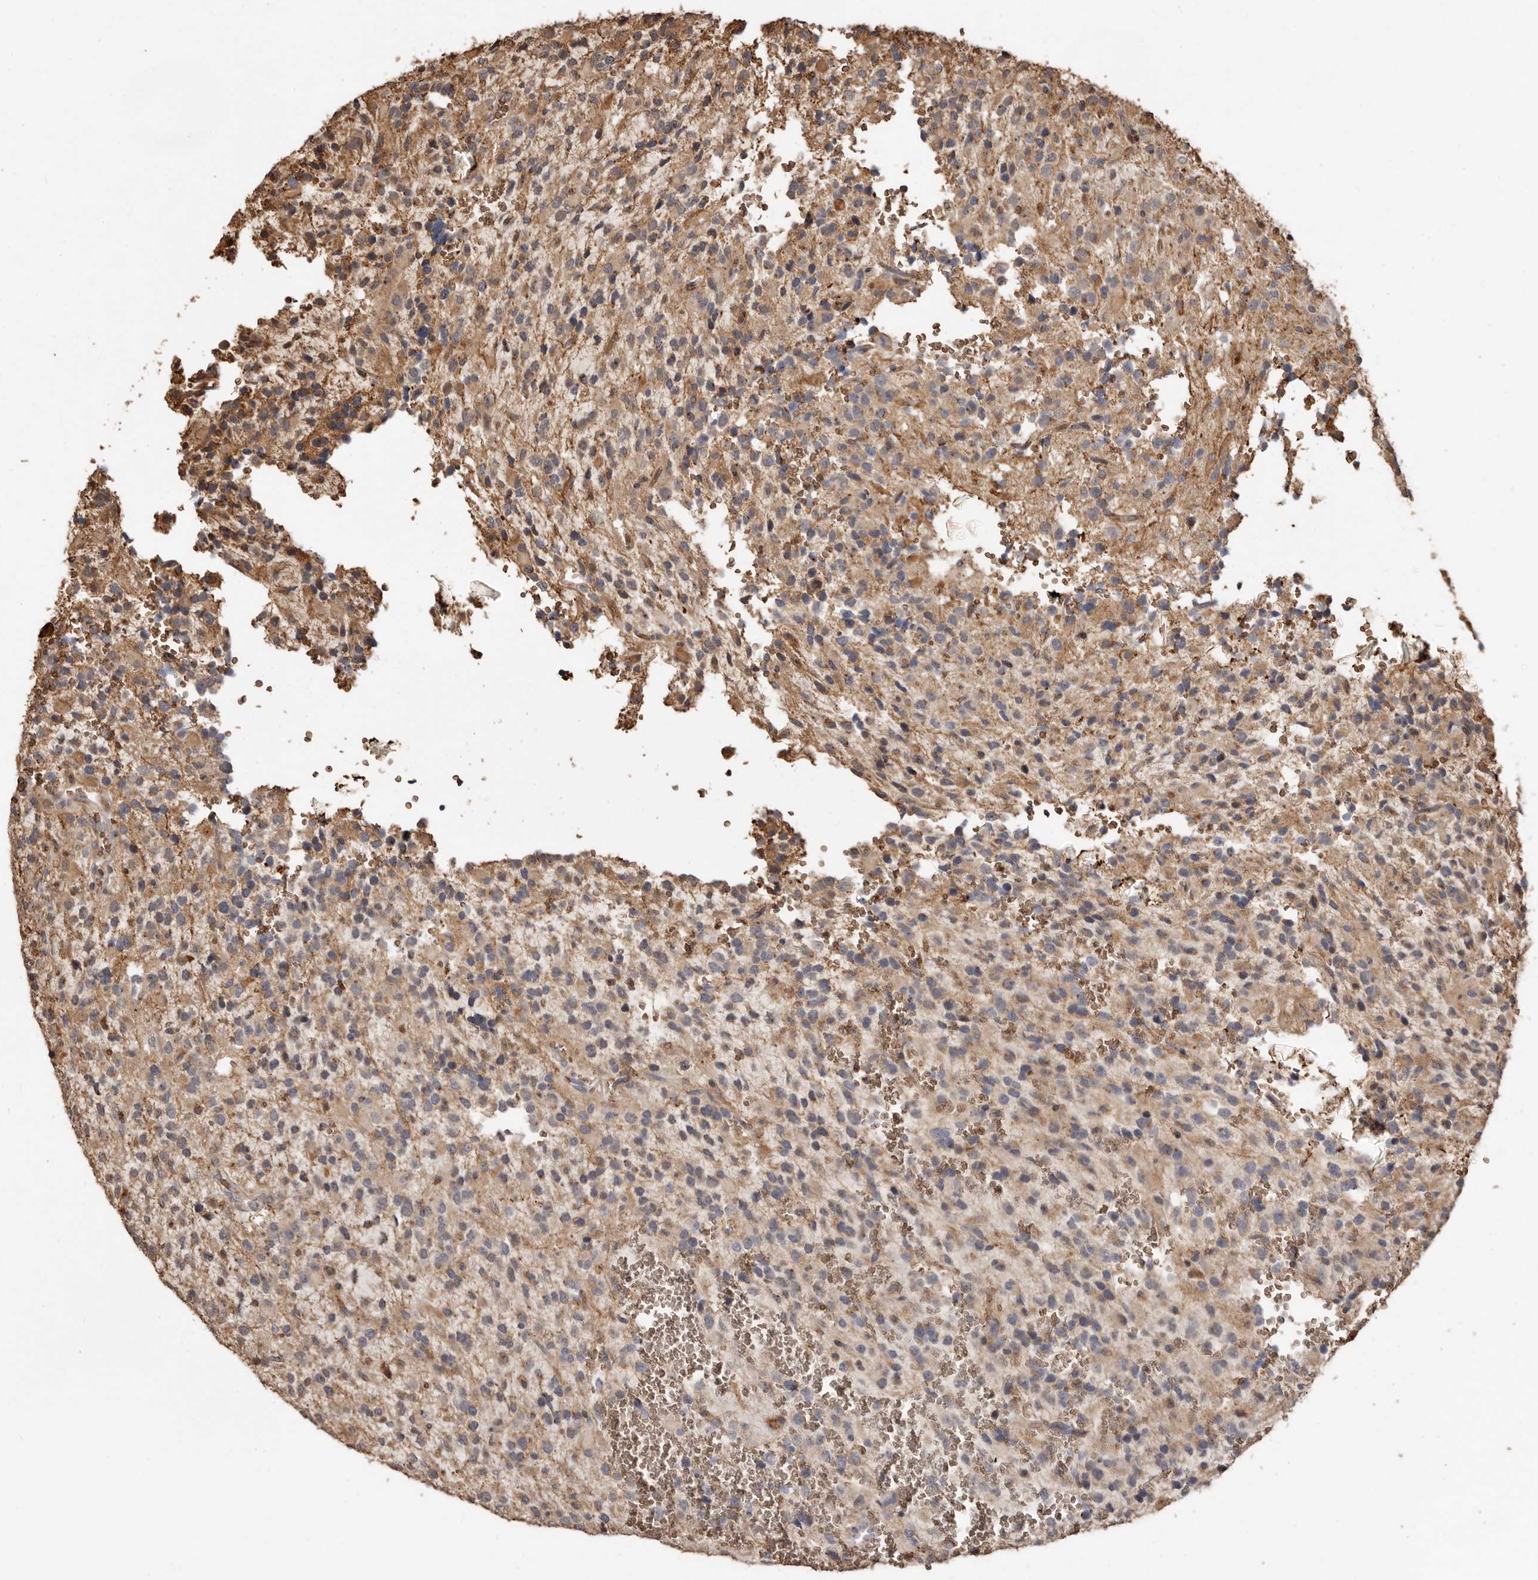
{"staining": {"intensity": "weak", "quantity": "25%-75%", "location": "cytoplasmic/membranous"}, "tissue": "glioma", "cell_type": "Tumor cells", "image_type": "cancer", "snomed": [{"axis": "morphology", "description": "Glioma, malignant, High grade"}, {"axis": "topography", "description": "Brain"}], "caption": "Immunohistochemistry (IHC) photomicrograph of neoplastic tissue: human malignant high-grade glioma stained using IHC shows low levels of weak protein expression localized specifically in the cytoplasmic/membranous of tumor cells, appearing as a cytoplasmic/membranous brown color.", "gene": "ENTREP1", "patient": {"sex": "male", "age": 34}}